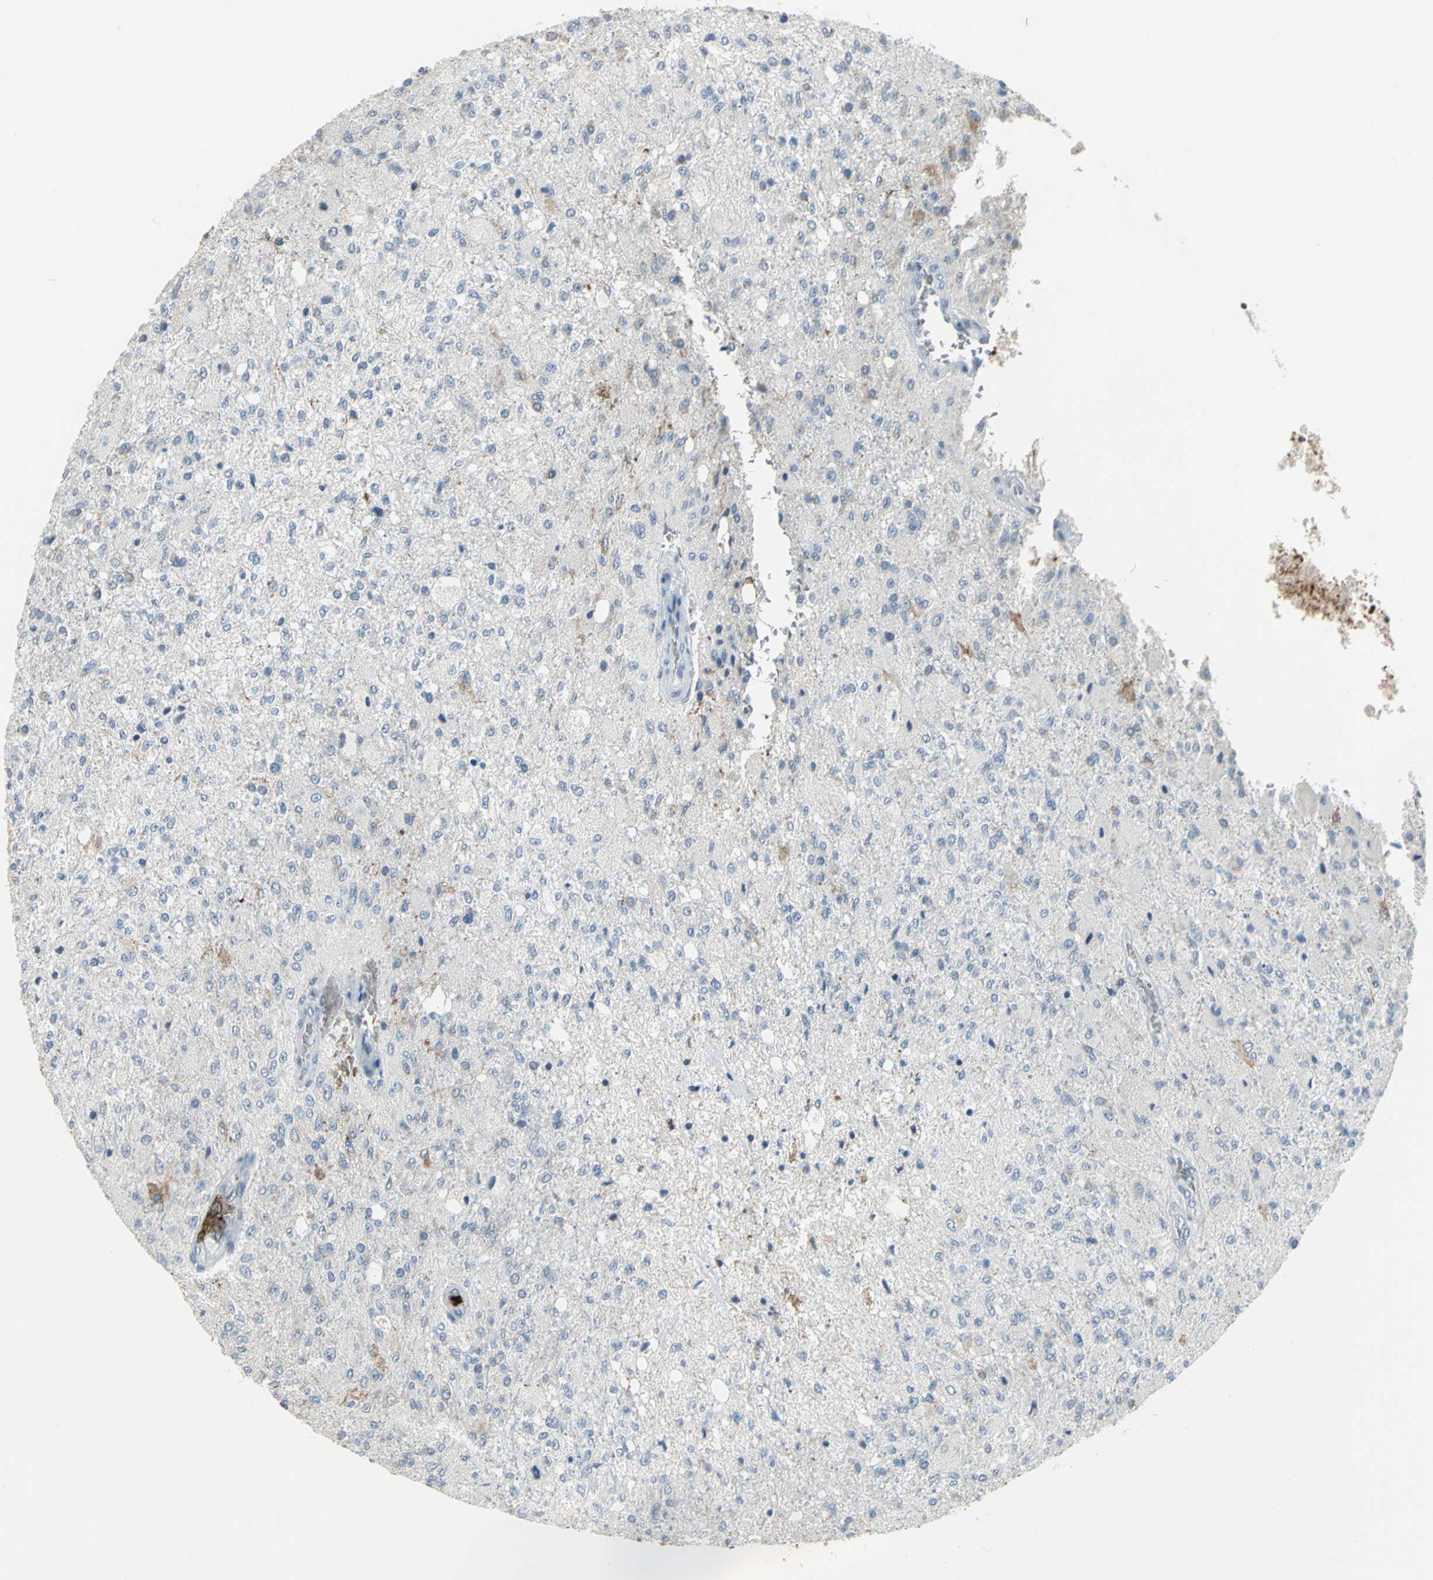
{"staining": {"intensity": "weak", "quantity": "<25%", "location": "nuclear"}, "tissue": "glioma", "cell_type": "Tumor cells", "image_type": "cancer", "snomed": [{"axis": "morphology", "description": "Normal tissue, NOS"}, {"axis": "morphology", "description": "Glioma, malignant, High grade"}, {"axis": "topography", "description": "Cerebral cortex"}], "caption": "DAB (3,3'-diaminobenzidine) immunohistochemical staining of glioma displays no significant staining in tumor cells.", "gene": "GLI3", "patient": {"sex": "male", "age": 77}}